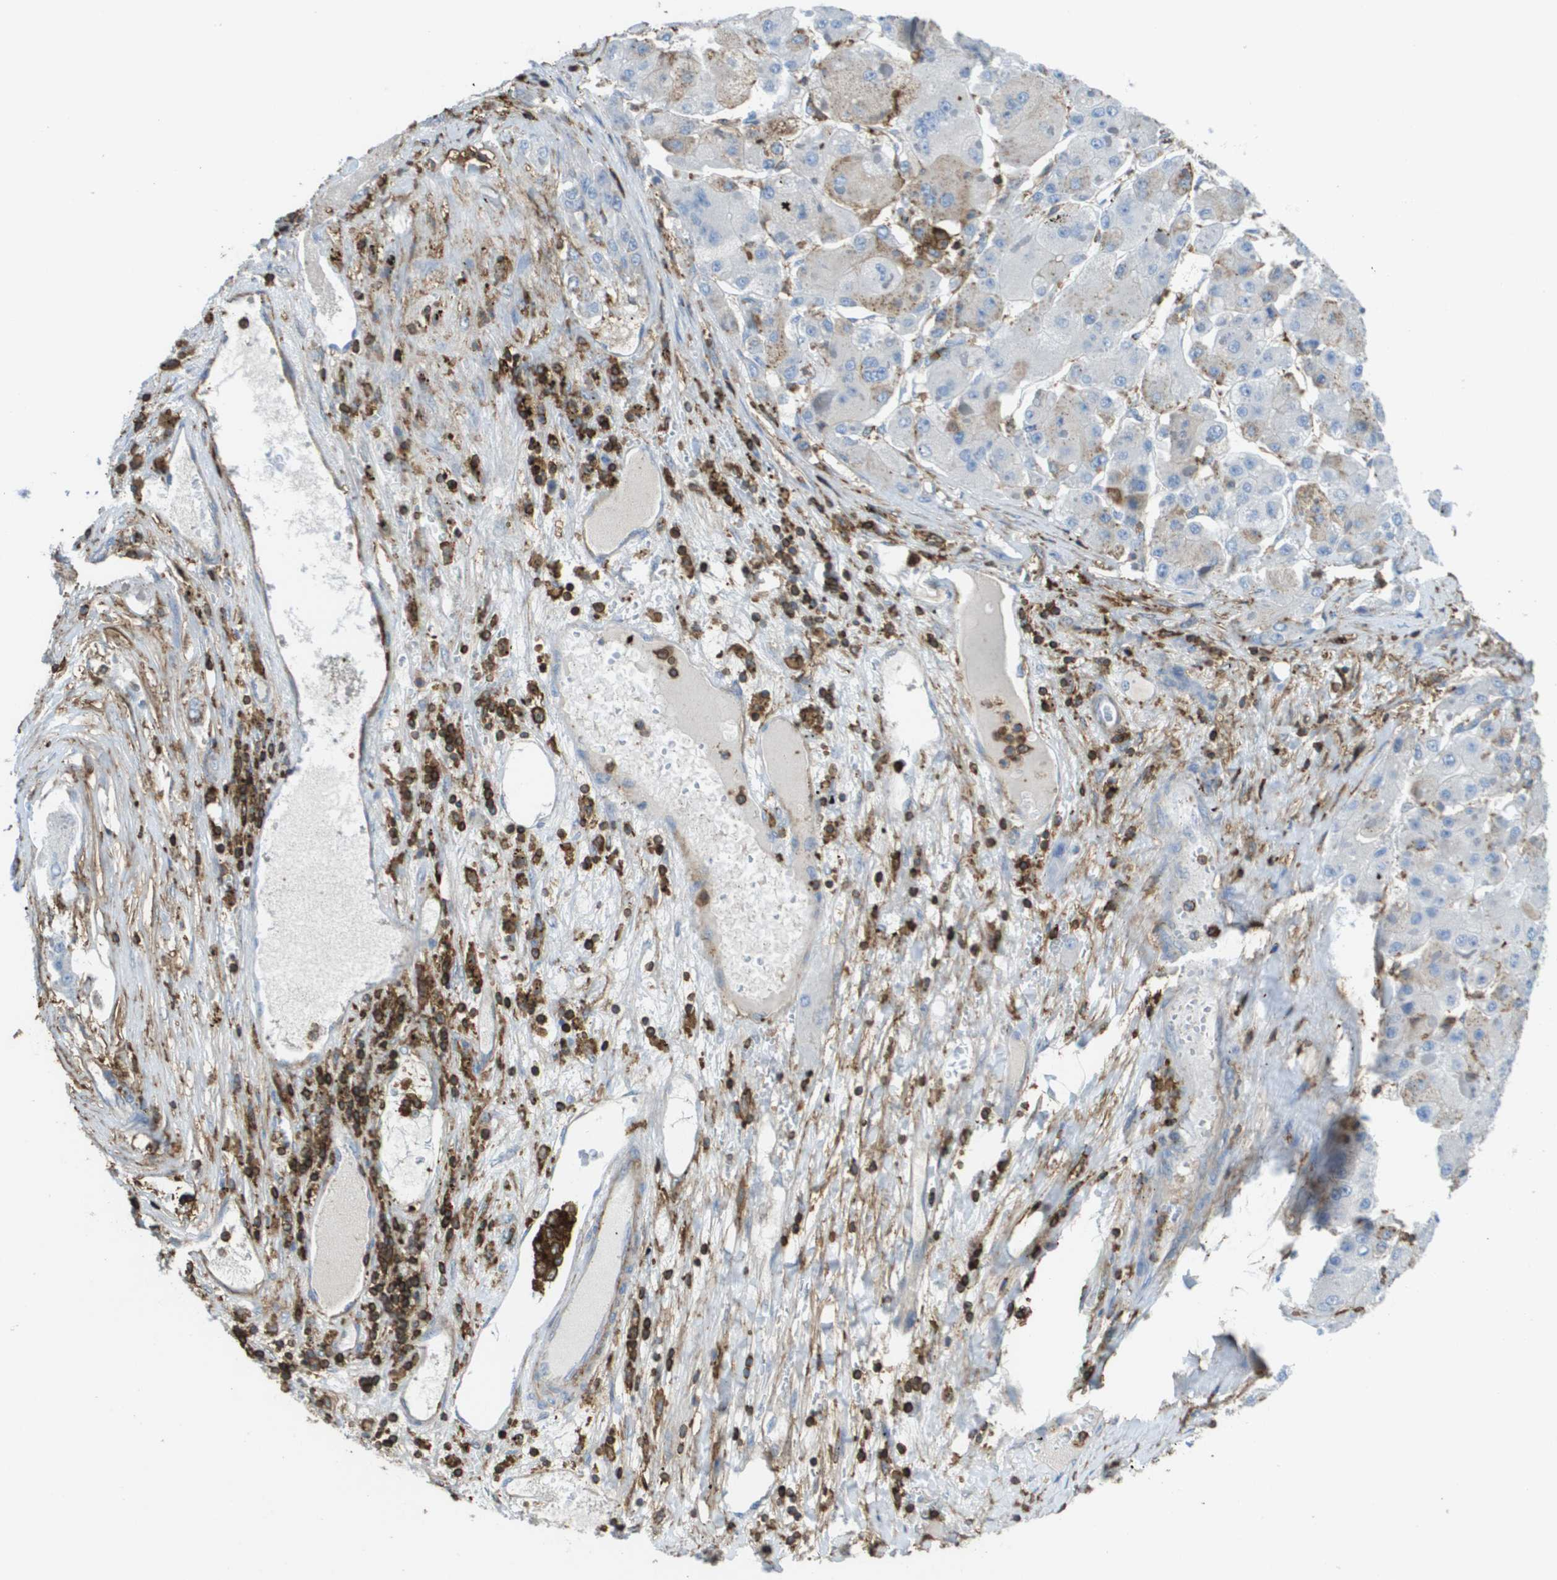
{"staining": {"intensity": "moderate", "quantity": "<25%", "location": "cytoplasmic/membranous"}, "tissue": "liver cancer", "cell_type": "Tumor cells", "image_type": "cancer", "snomed": [{"axis": "morphology", "description": "Carcinoma, Hepatocellular, NOS"}, {"axis": "topography", "description": "Liver"}], "caption": "Human hepatocellular carcinoma (liver) stained with a protein marker displays moderate staining in tumor cells.", "gene": "PASK", "patient": {"sex": "female", "age": 73}}